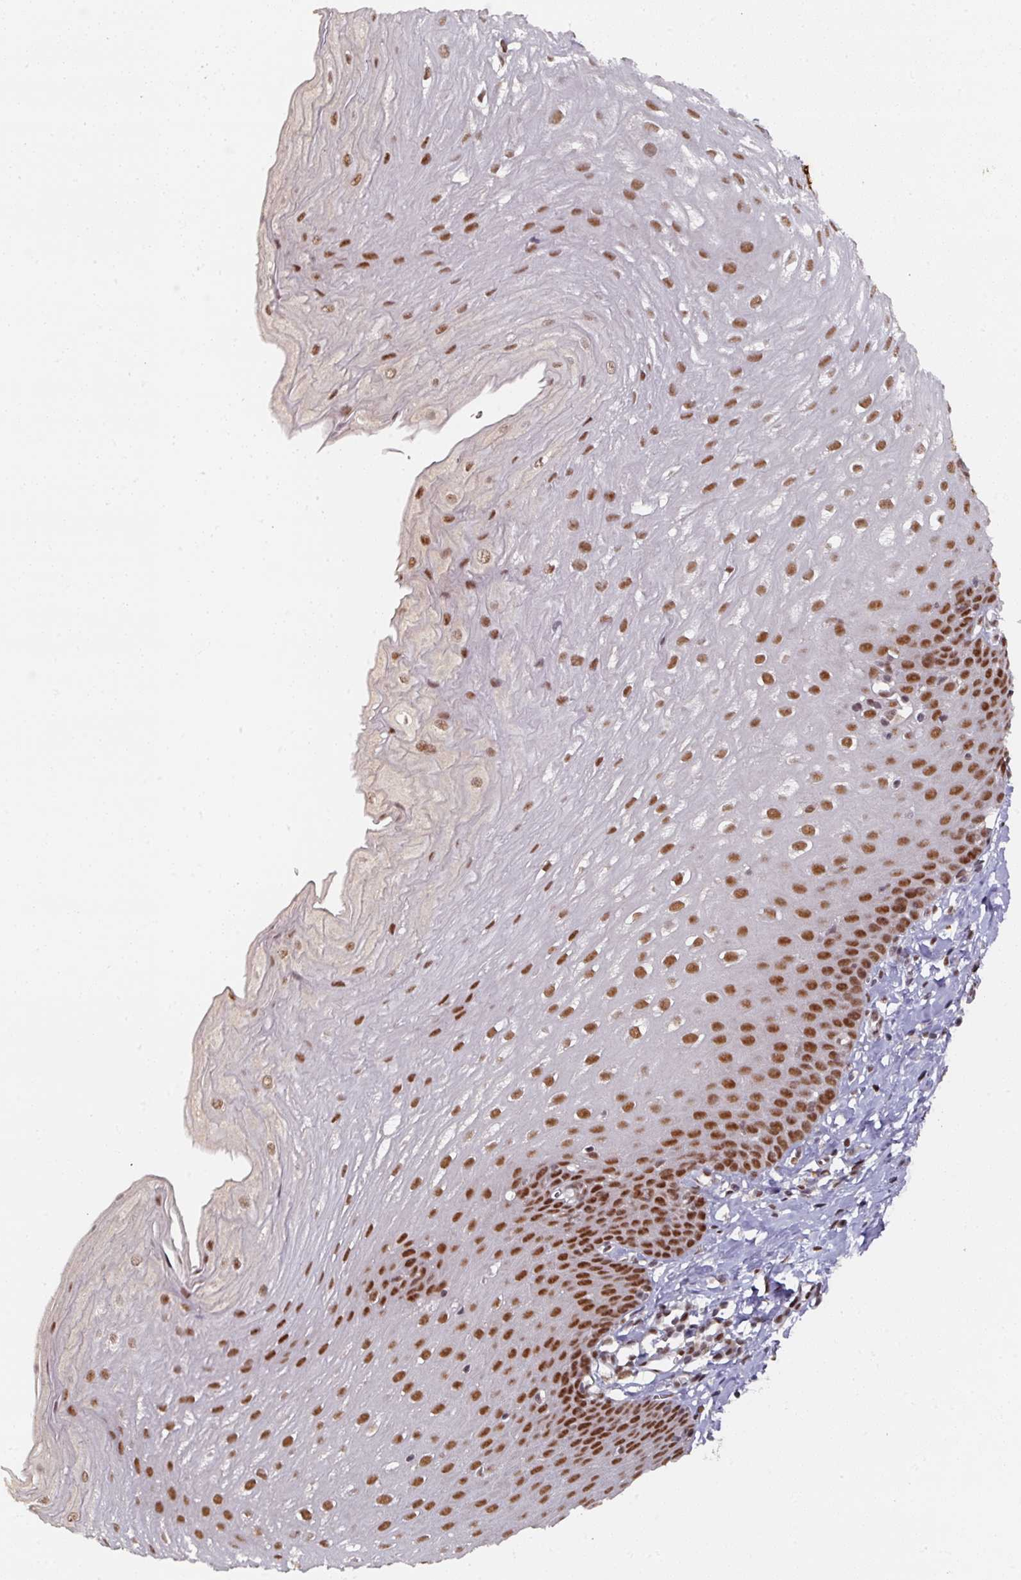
{"staining": {"intensity": "strong", "quantity": ">75%", "location": "nuclear"}, "tissue": "esophagus", "cell_type": "Squamous epithelial cells", "image_type": "normal", "snomed": [{"axis": "morphology", "description": "Normal tissue, NOS"}, {"axis": "topography", "description": "Esophagus"}], "caption": "Human esophagus stained for a protein (brown) displays strong nuclear positive positivity in approximately >75% of squamous epithelial cells.", "gene": "ENSG00000289690", "patient": {"sex": "male", "age": 70}}